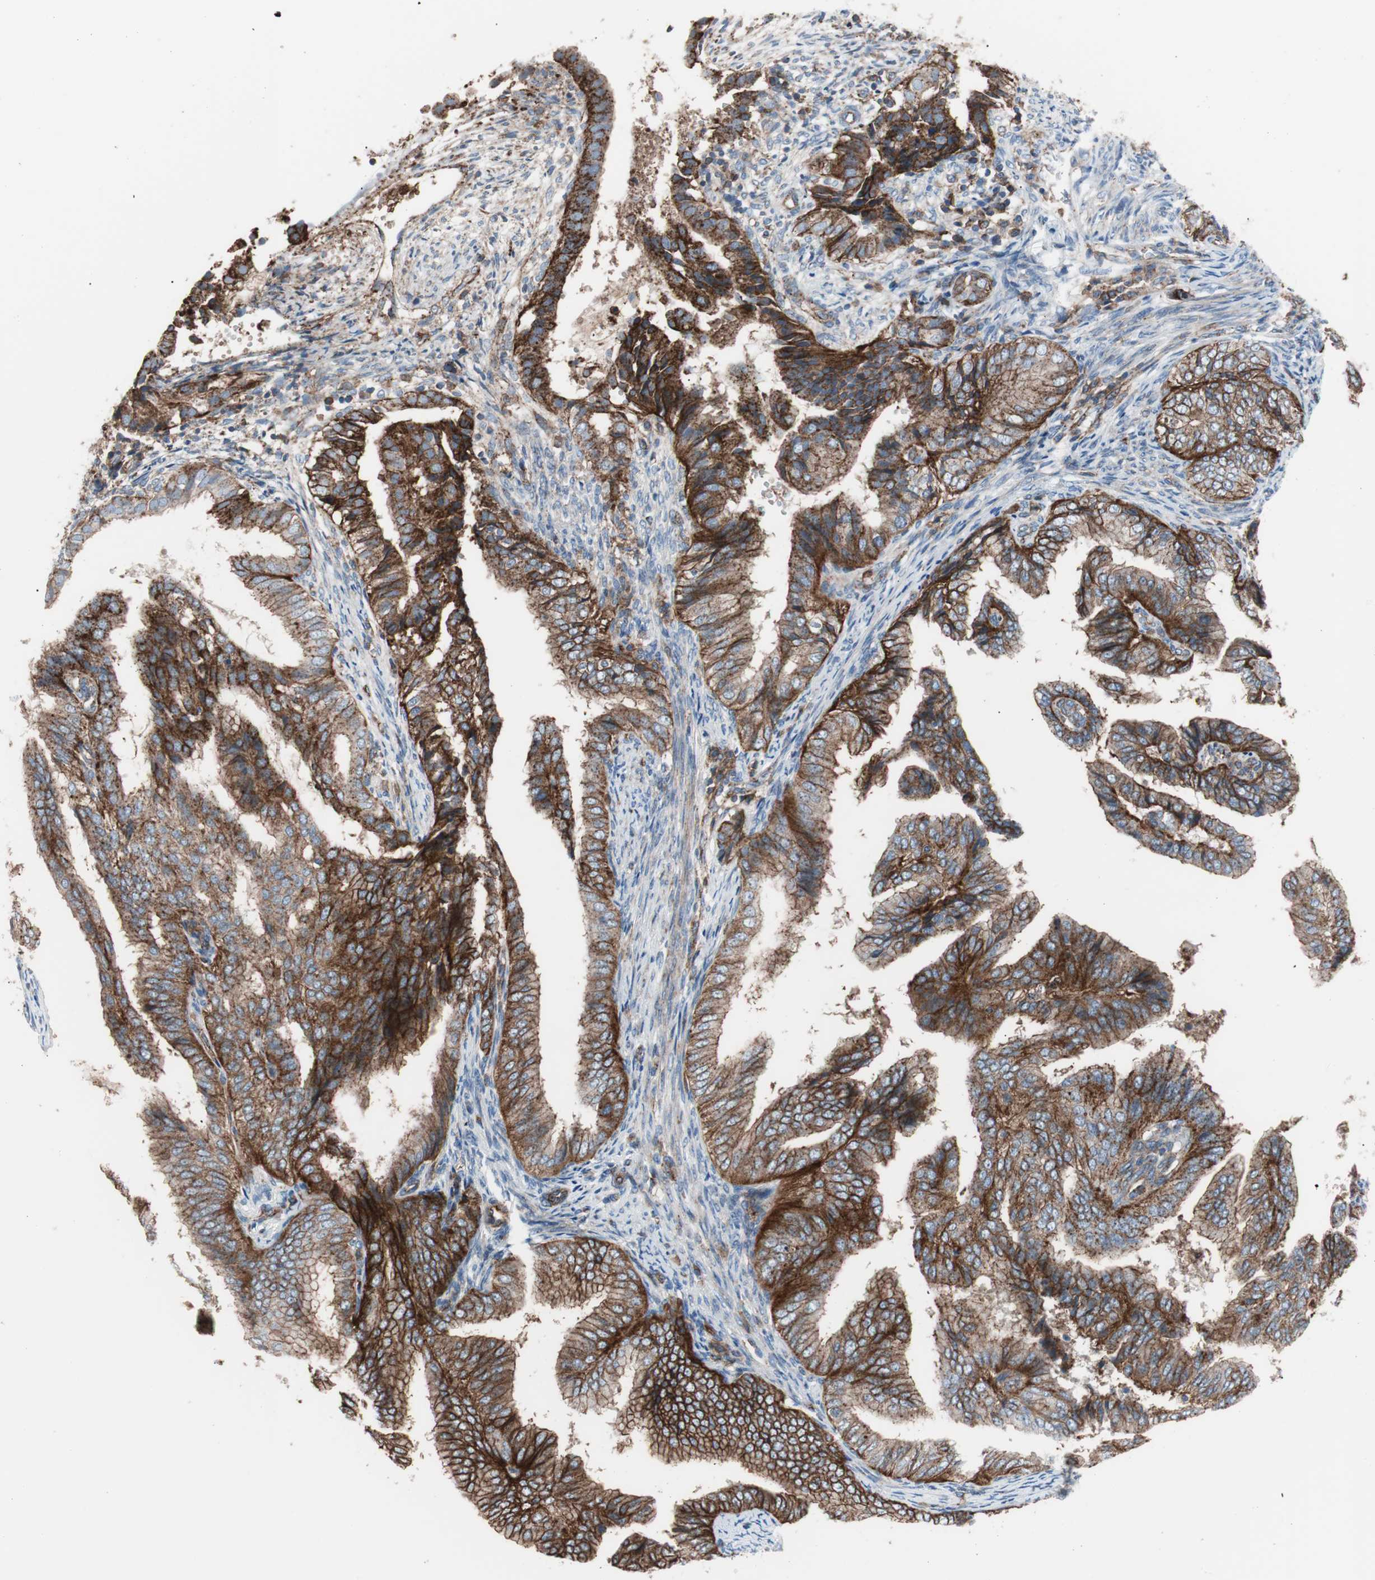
{"staining": {"intensity": "strong", "quantity": ">75%", "location": "cytoplasmic/membranous"}, "tissue": "endometrial cancer", "cell_type": "Tumor cells", "image_type": "cancer", "snomed": [{"axis": "morphology", "description": "Adenocarcinoma, NOS"}, {"axis": "topography", "description": "Endometrium"}], "caption": "Immunohistochemistry of endometrial cancer (adenocarcinoma) displays high levels of strong cytoplasmic/membranous expression in about >75% of tumor cells. The staining was performed using DAB (3,3'-diaminobenzidine), with brown indicating positive protein expression. Nuclei are stained blue with hematoxylin.", "gene": "FLOT2", "patient": {"sex": "female", "age": 58}}